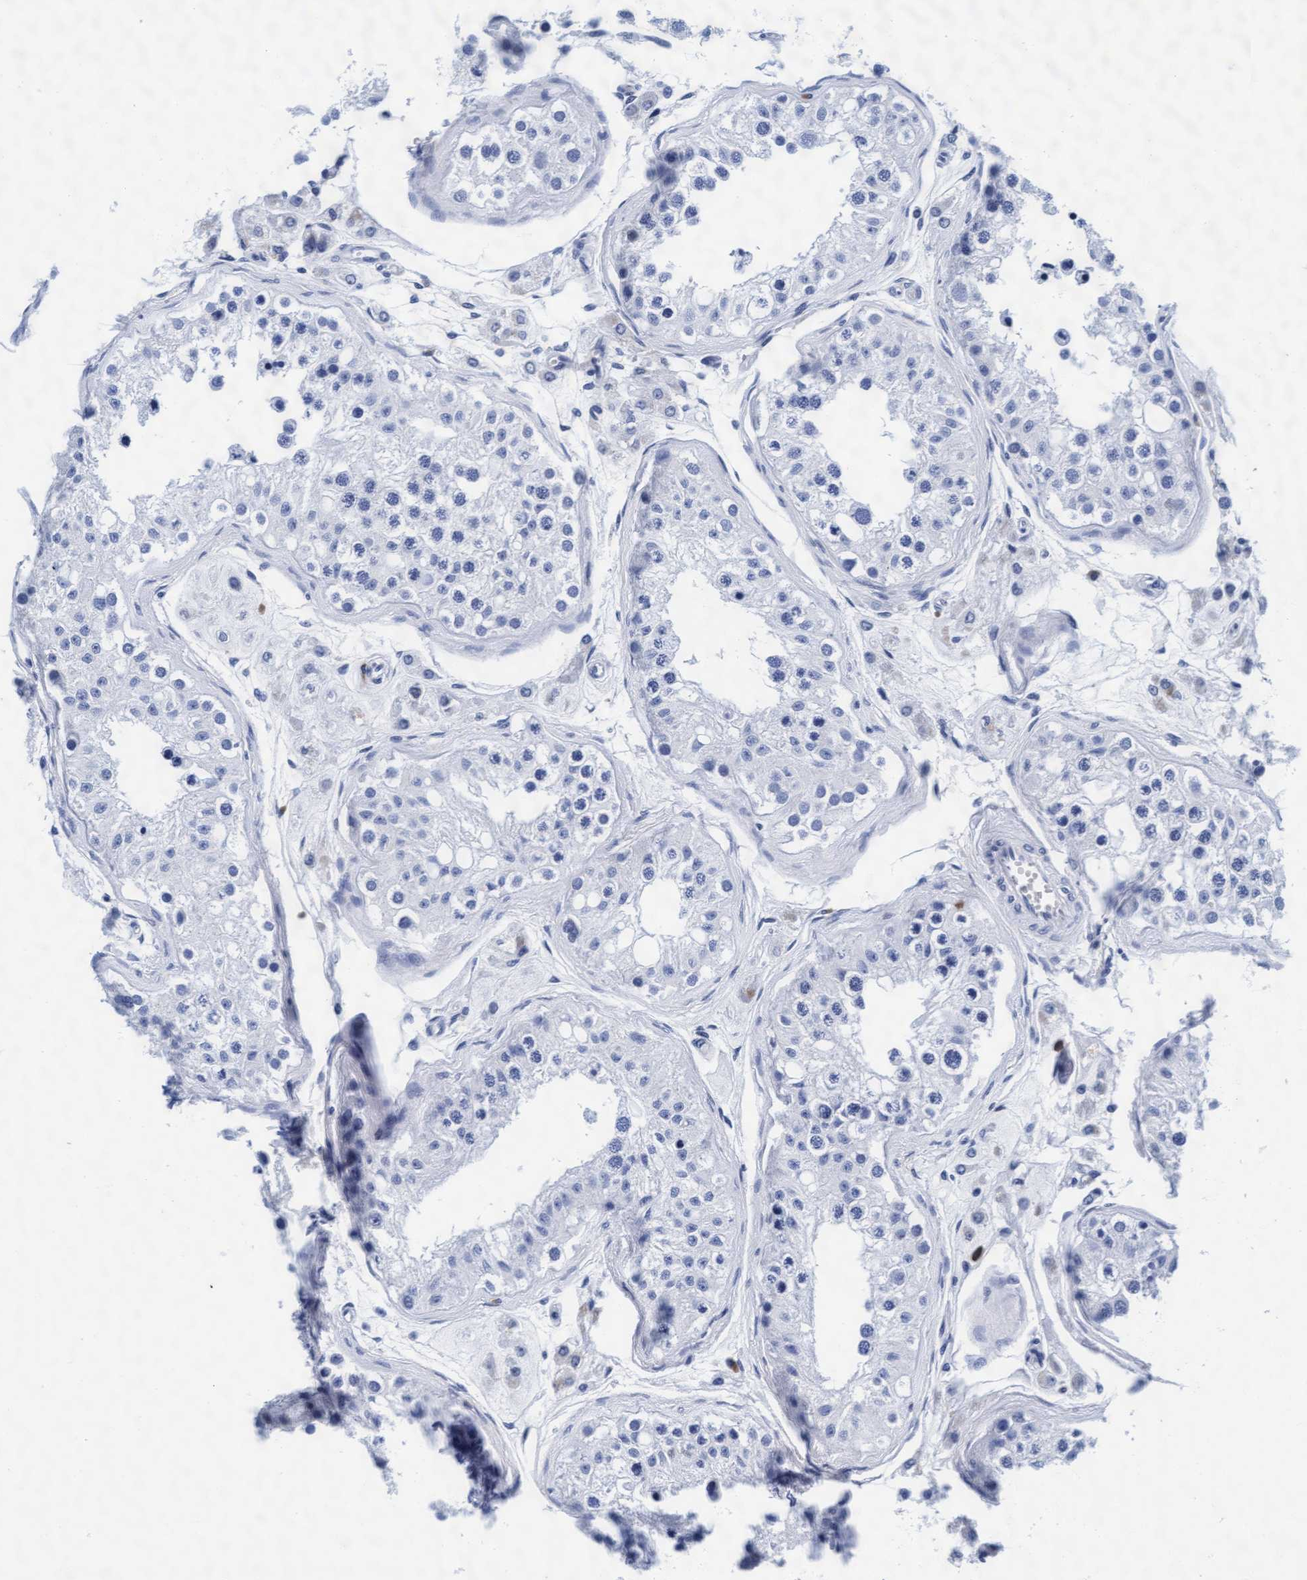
{"staining": {"intensity": "negative", "quantity": "none", "location": "none"}, "tissue": "testis", "cell_type": "Cells in seminiferous ducts", "image_type": "normal", "snomed": [{"axis": "morphology", "description": "Normal tissue, NOS"}, {"axis": "morphology", "description": "Adenocarcinoma, metastatic, NOS"}, {"axis": "topography", "description": "Testis"}], "caption": "Immunohistochemistry (IHC) of unremarkable human testis reveals no positivity in cells in seminiferous ducts. (DAB immunohistochemistry visualized using brightfield microscopy, high magnification).", "gene": "ARSG", "patient": {"sex": "male", "age": 26}}